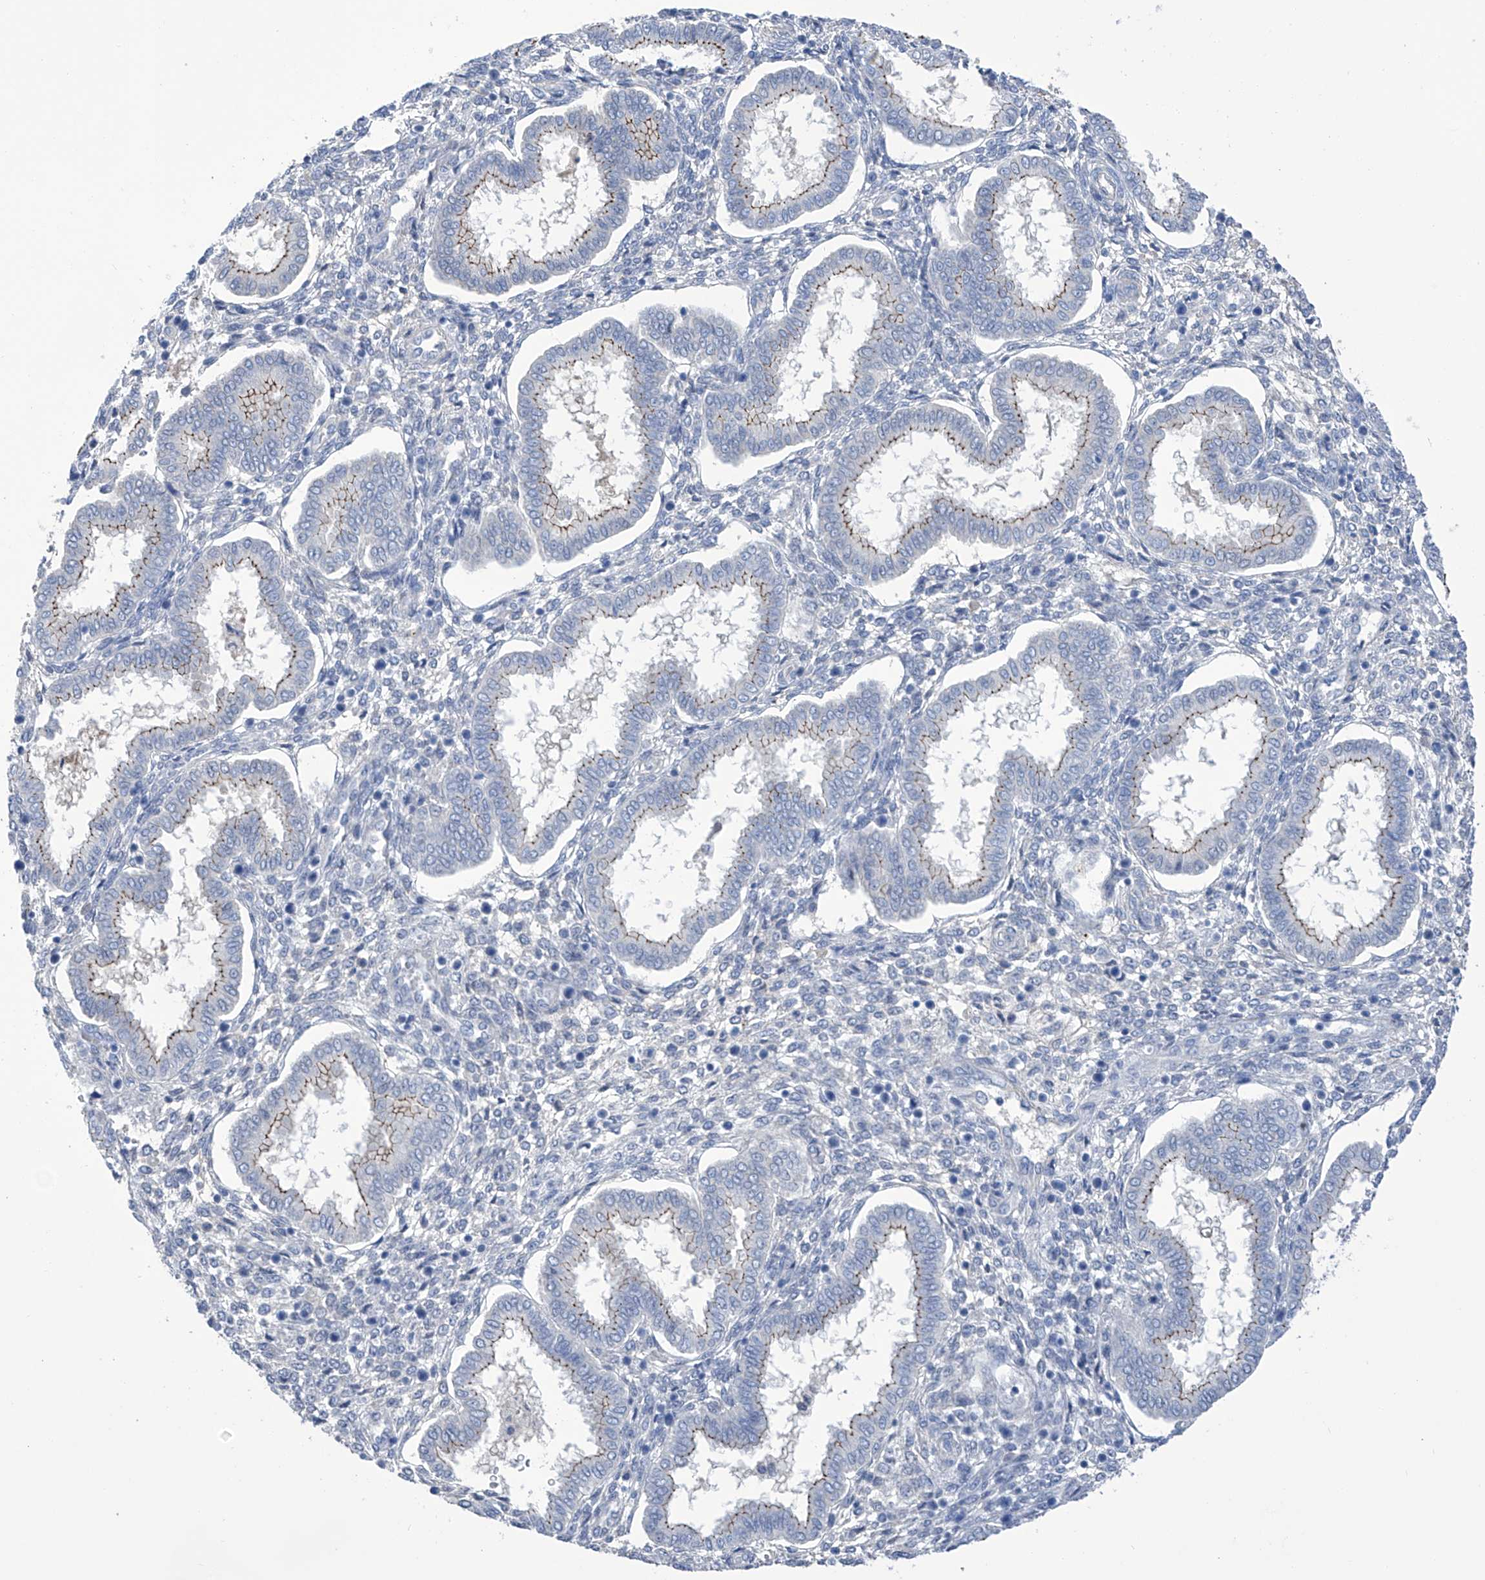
{"staining": {"intensity": "weak", "quantity": "<25%", "location": "cytoplasmic/membranous"}, "tissue": "endometrium", "cell_type": "Cells in endometrial stroma", "image_type": "normal", "snomed": [{"axis": "morphology", "description": "Normal tissue, NOS"}, {"axis": "topography", "description": "Endometrium"}], "caption": "Protein analysis of benign endometrium reveals no significant staining in cells in endometrial stroma. (Immunohistochemistry (ihc), brightfield microscopy, high magnification).", "gene": "PGM3", "patient": {"sex": "female", "age": 24}}